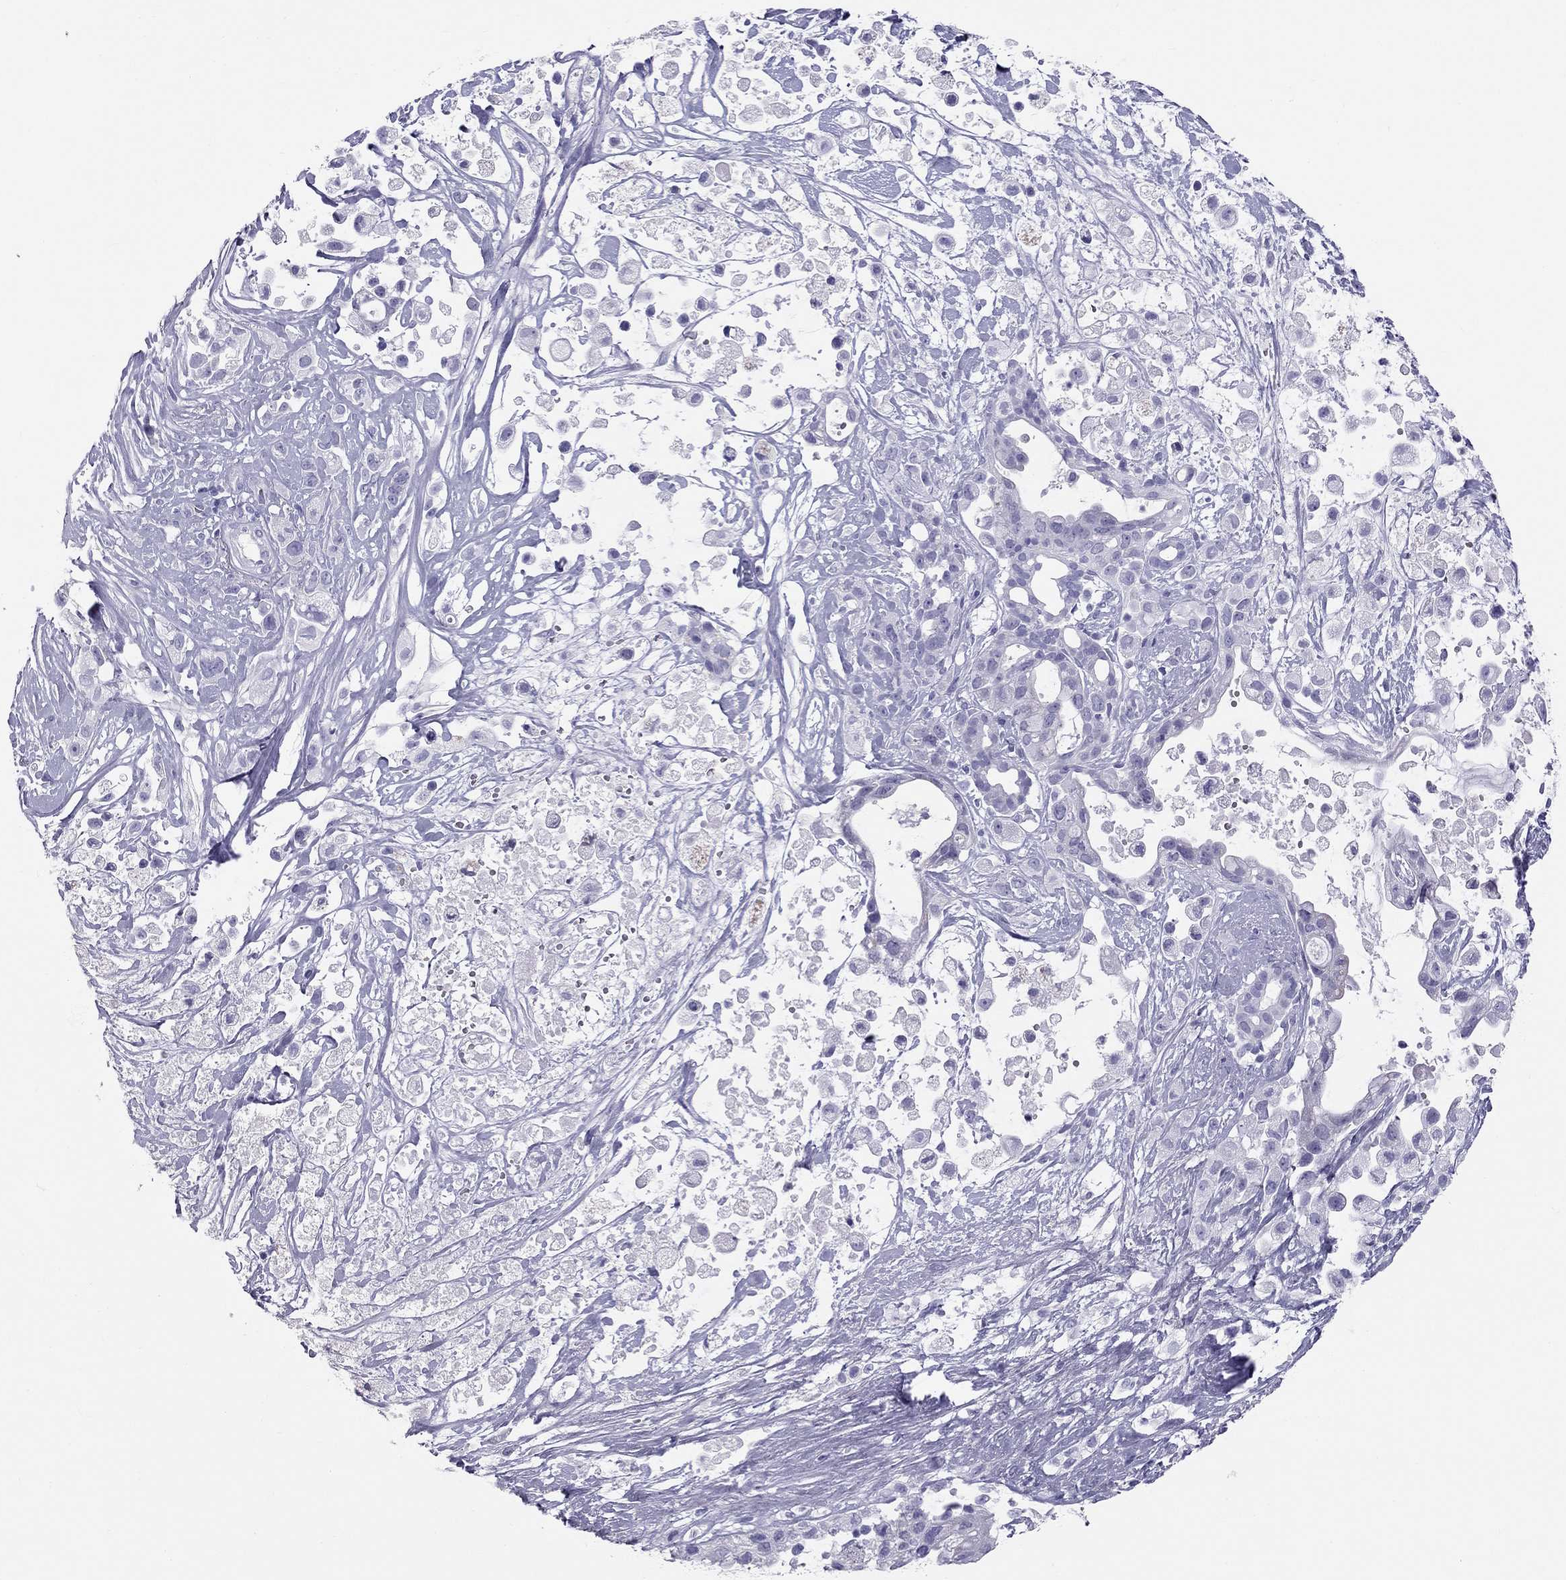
{"staining": {"intensity": "negative", "quantity": "none", "location": "none"}, "tissue": "pancreatic cancer", "cell_type": "Tumor cells", "image_type": "cancer", "snomed": [{"axis": "morphology", "description": "Adenocarcinoma, NOS"}, {"axis": "topography", "description": "Pancreas"}], "caption": "Tumor cells show no significant expression in adenocarcinoma (pancreatic).", "gene": "TRPM3", "patient": {"sex": "male", "age": 44}}